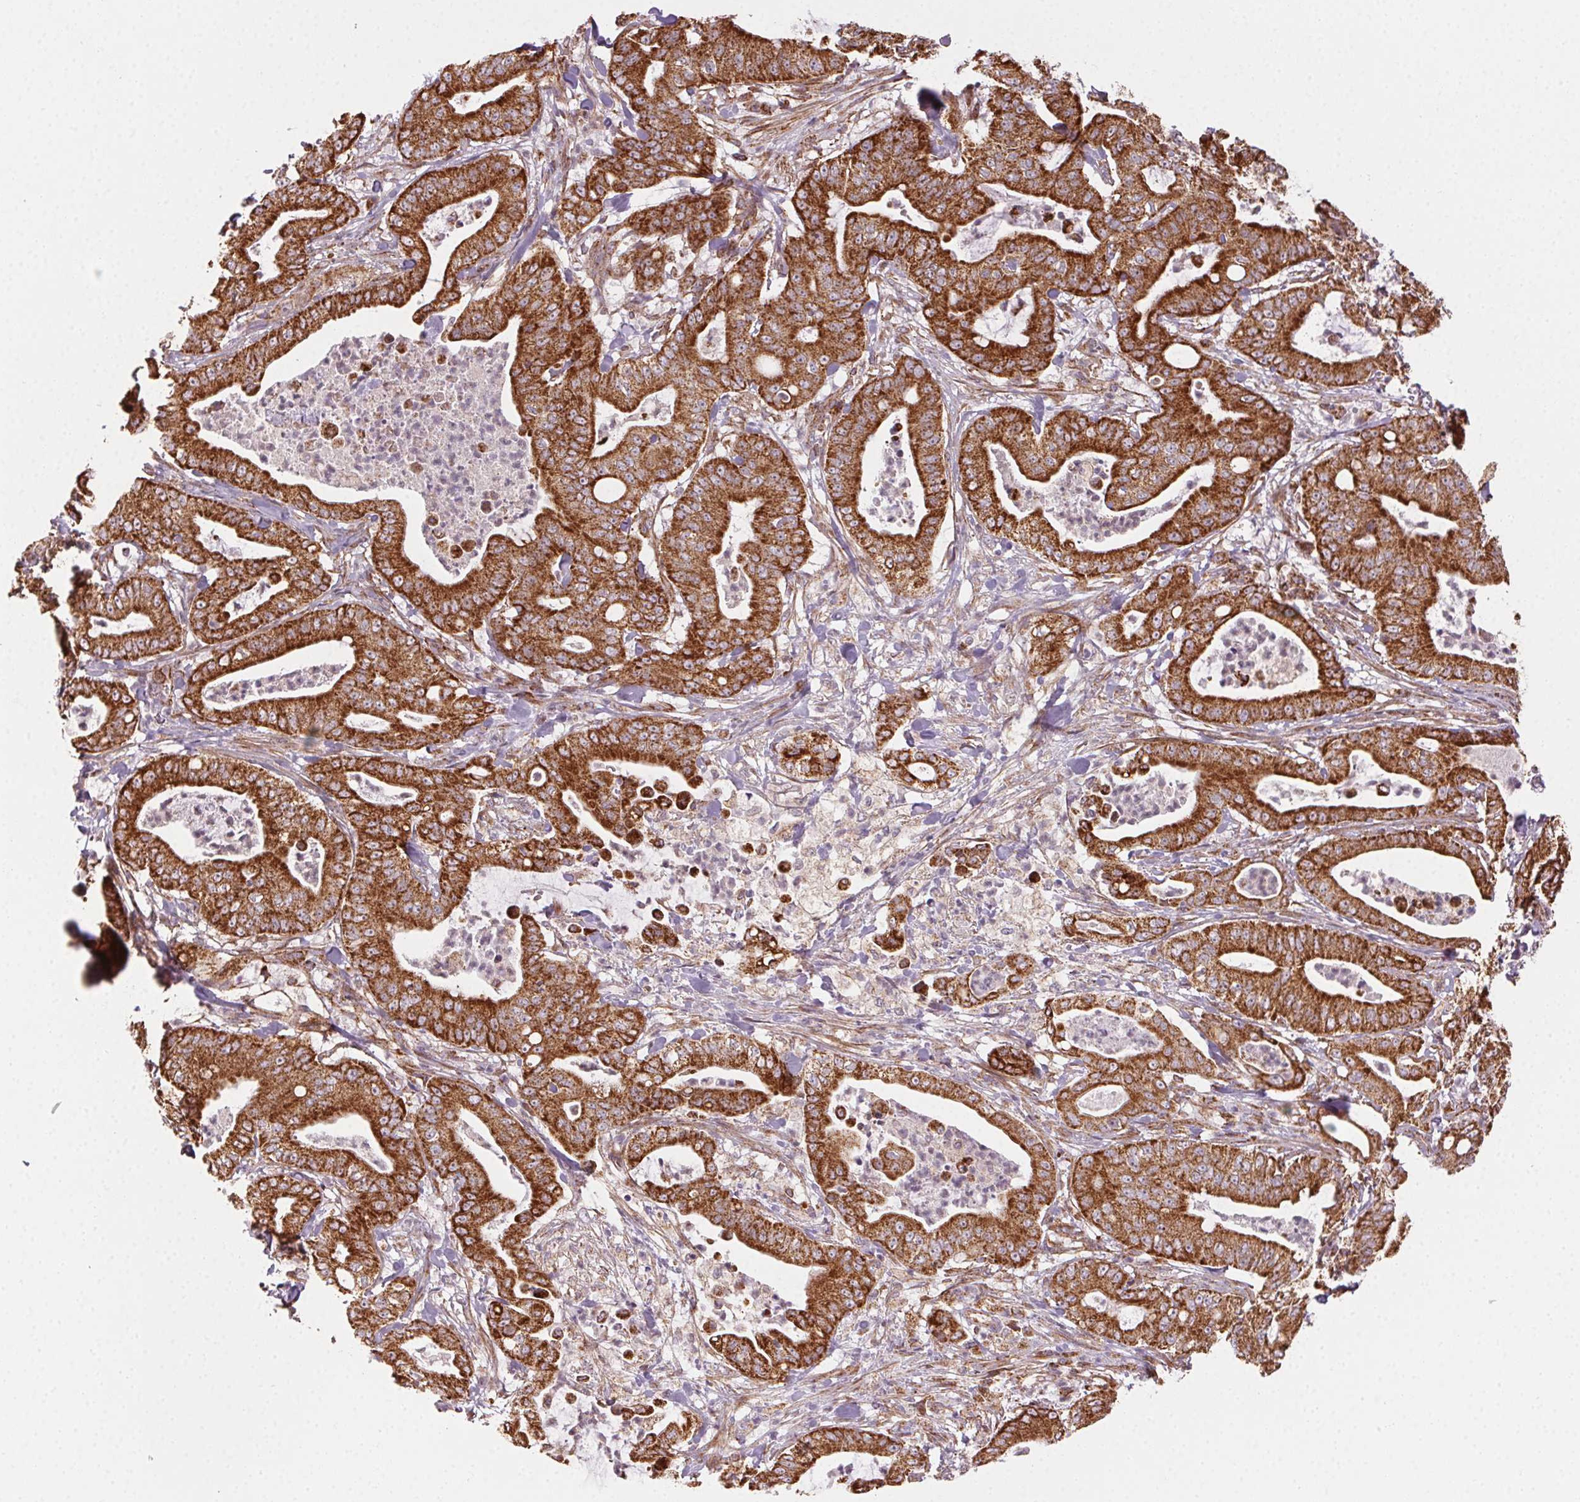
{"staining": {"intensity": "strong", "quantity": ">75%", "location": "cytoplasmic/membranous"}, "tissue": "pancreatic cancer", "cell_type": "Tumor cells", "image_type": "cancer", "snomed": [{"axis": "morphology", "description": "Adenocarcinoma, NOS"}, {"axis": "topography", "description": "Pancreas"}], "caption": "A brown stain shows strong cytoplasmic/membranous positivity of a protein in human pancreatic adenocarcinoma tumor cells.", "gene": "CLPB", "patient": {"sex": "male", "age": 71}}